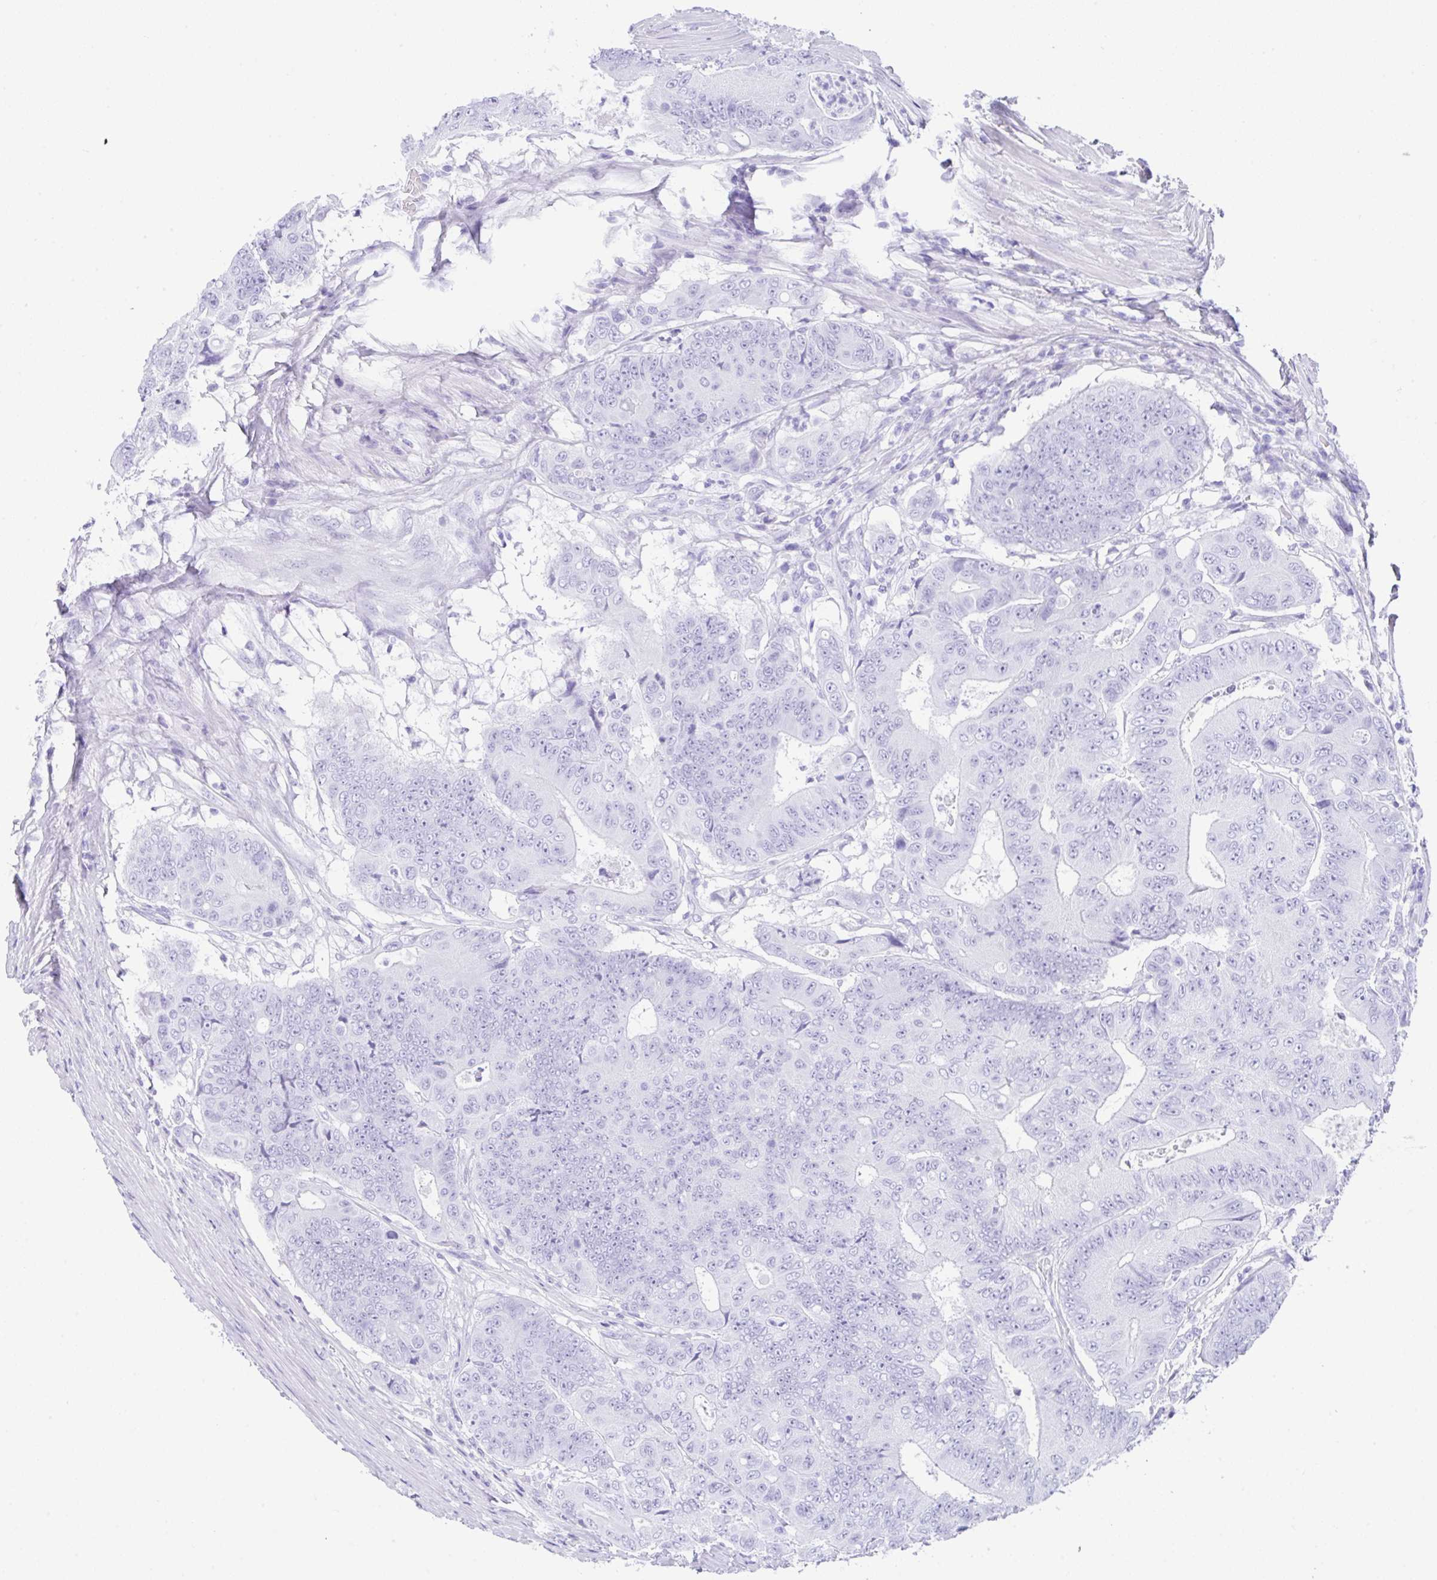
{"staining": {"intensity": "negative", "quantity": "none", "location": "none"}, "tissue": "colorectal cancer", "cell_type": "Tumor cells", "image_type": "cancer", "snomed": [{"axis": "morphology", "description": "Adenocarcinoma, NOS"}, {"axis": "topography", "description": "Colon"}], "caption": "Tumor cells show no significant protein staining in colorectal cancer (adenocarcinoma).", "gene": "CPA1", "patient": {"sex": "female", "age": 48}}